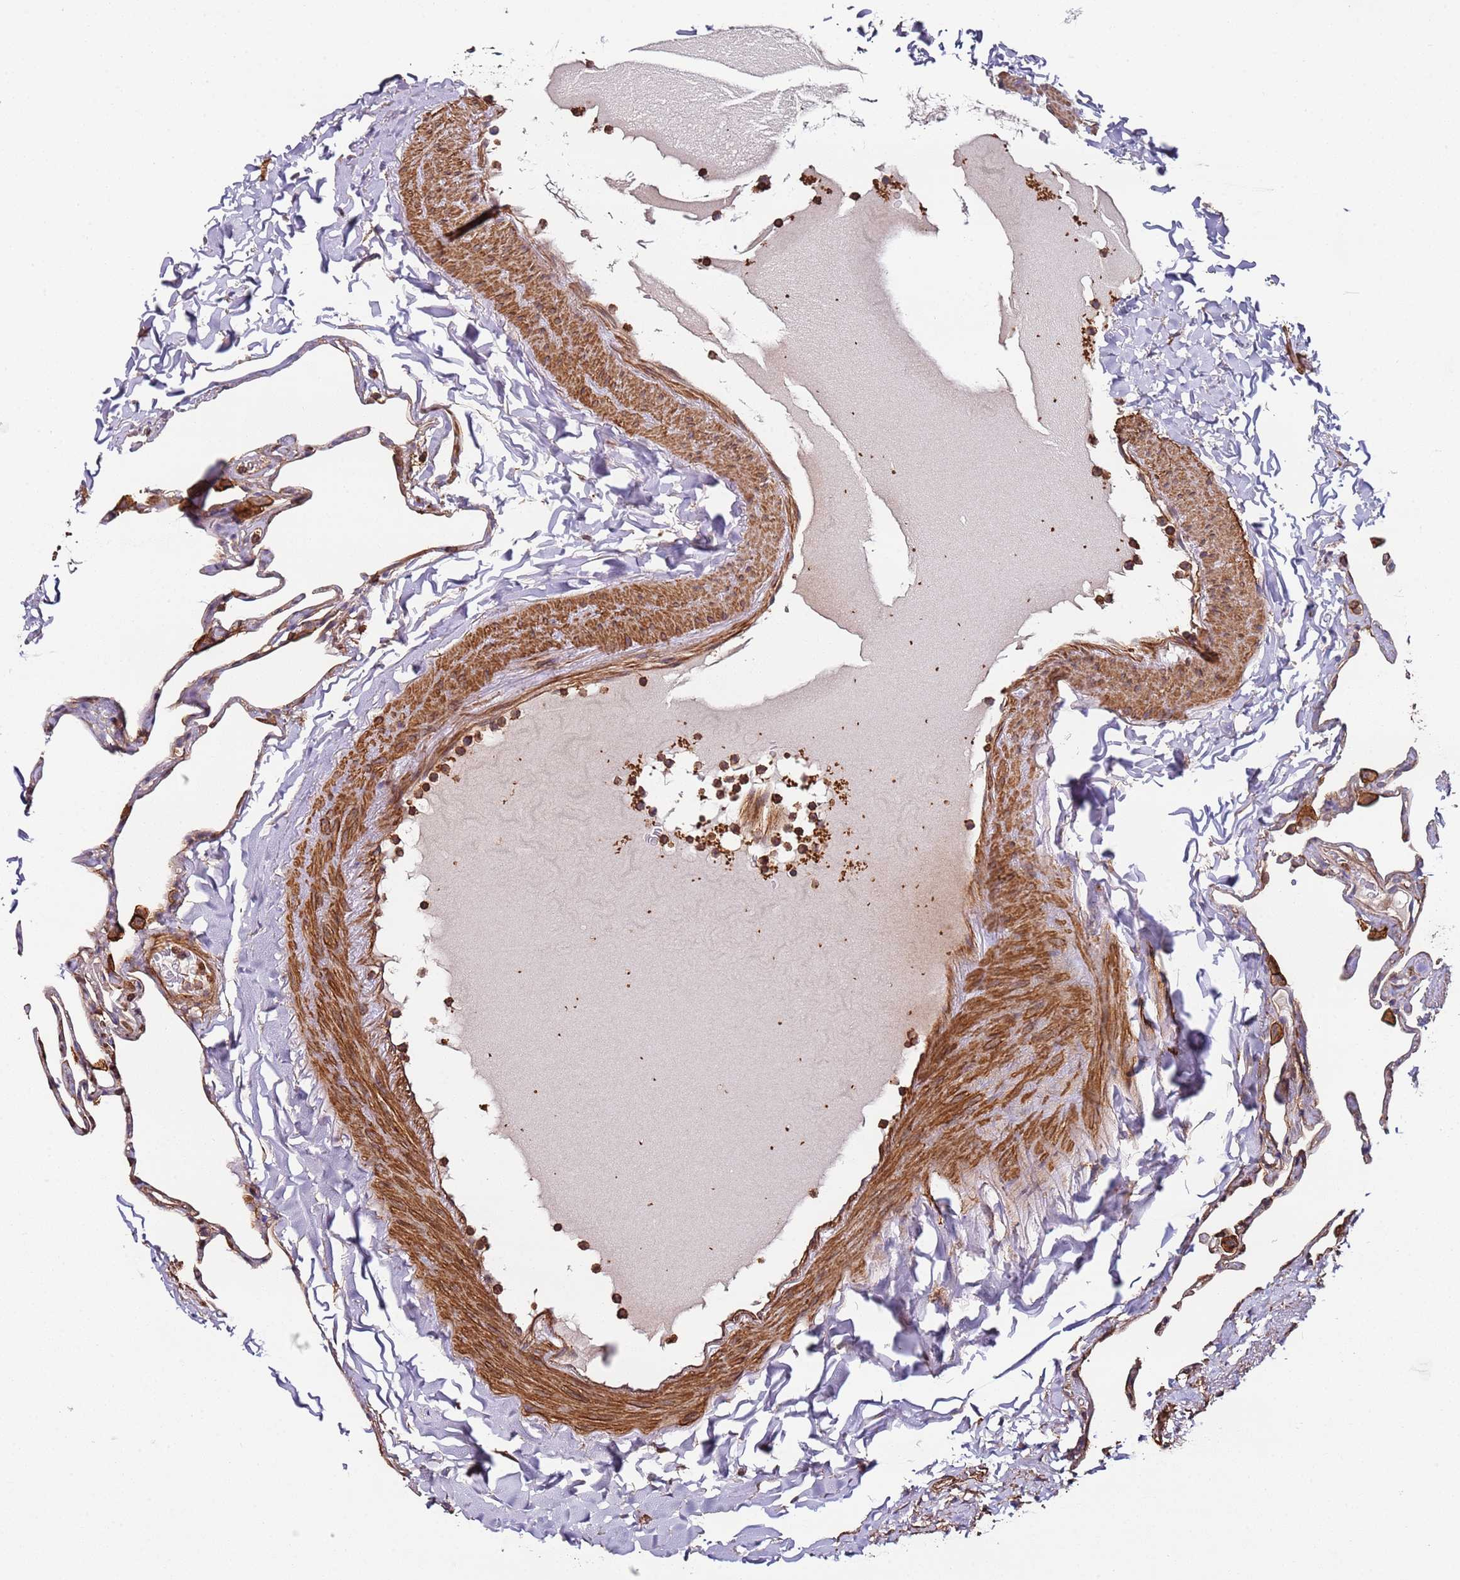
{"staining": {"intensity": "weak", "quantity": ">75%", "location": "cytoplasmic/membranous"}, "tissue": "lung", "cell_type": "Alveolar cells", "image_type": "normal", "snomed": [{"axis": "morphology", "description": "Normal tissue, NOS"}, {"axis": "topography", "description": "Lung"}], "caption": "Protein staining reveals weak cytoplasmic/membranous staining in about >75% of alveolar cells in normal lung.", "gene": "CYP2U1", "patient": {"sex": "male", "age": 65}}